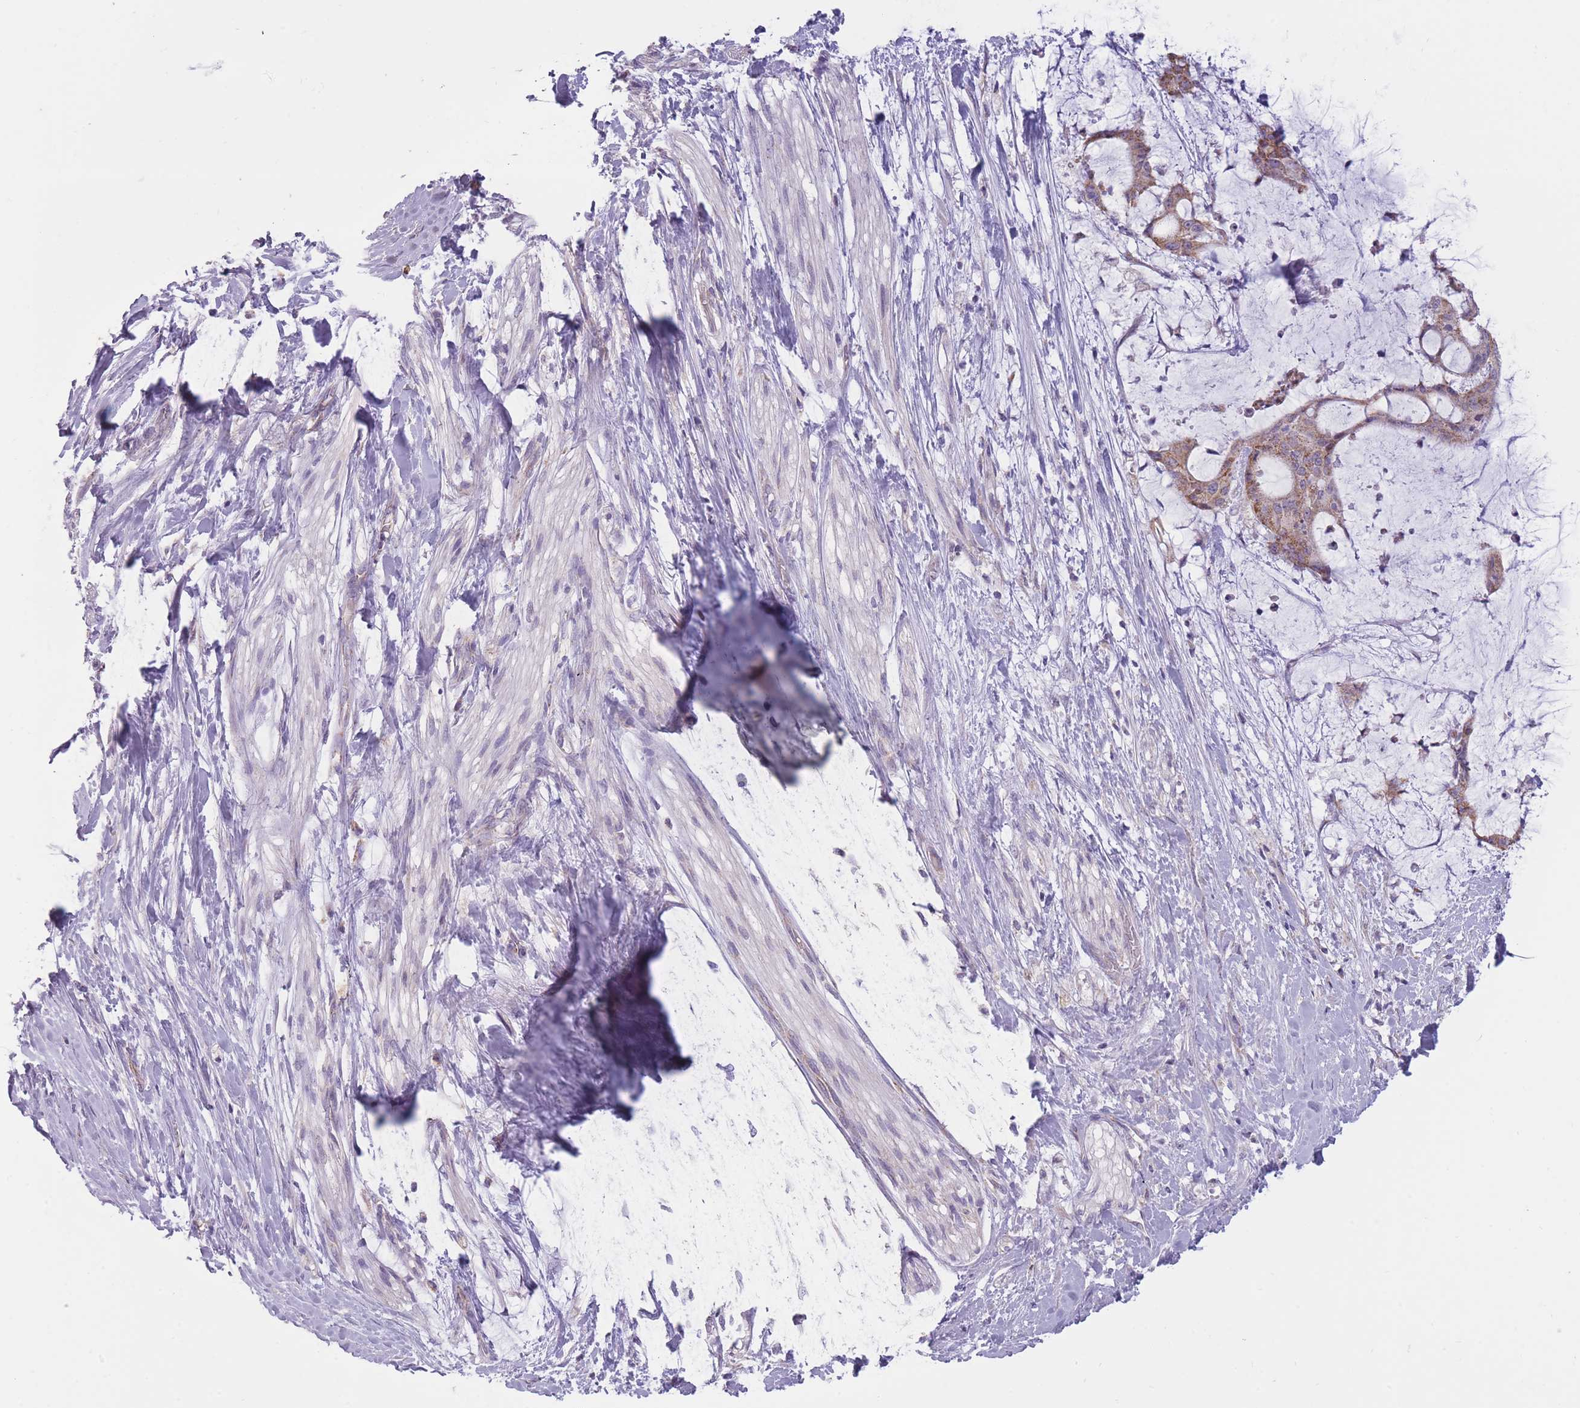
{"staining": {"intensity": "moderate", "quantity": ">75%", "location": "cytoplasmic/membranous"}, "tissue": "liver cancer", "cell_type": "Tumor cells", "image_type": "cancer", "snomed": [{"axis": "morphology", "description": "Normal tissue, NOS"}, {"axis": "morphology", "description": "Cholangiocarcinoma"}, {"axis": "topography", "description": "Liver"}, {"axis": "topography", "description": "Peripheral nerve tissue"}], "caption": "IHC photomicrograph of neoplastic tissue: liver cancer (cholangiocarcinoma) stained using IHC displays medium levels of moderate protein expression localized specifically in the cytoplasmic/membranous of tumor cells, appearing as a cytoplasmic/membranous brown color.", "gene": "MRPS18C", "patient": {"sex": "female", "age": 73}}